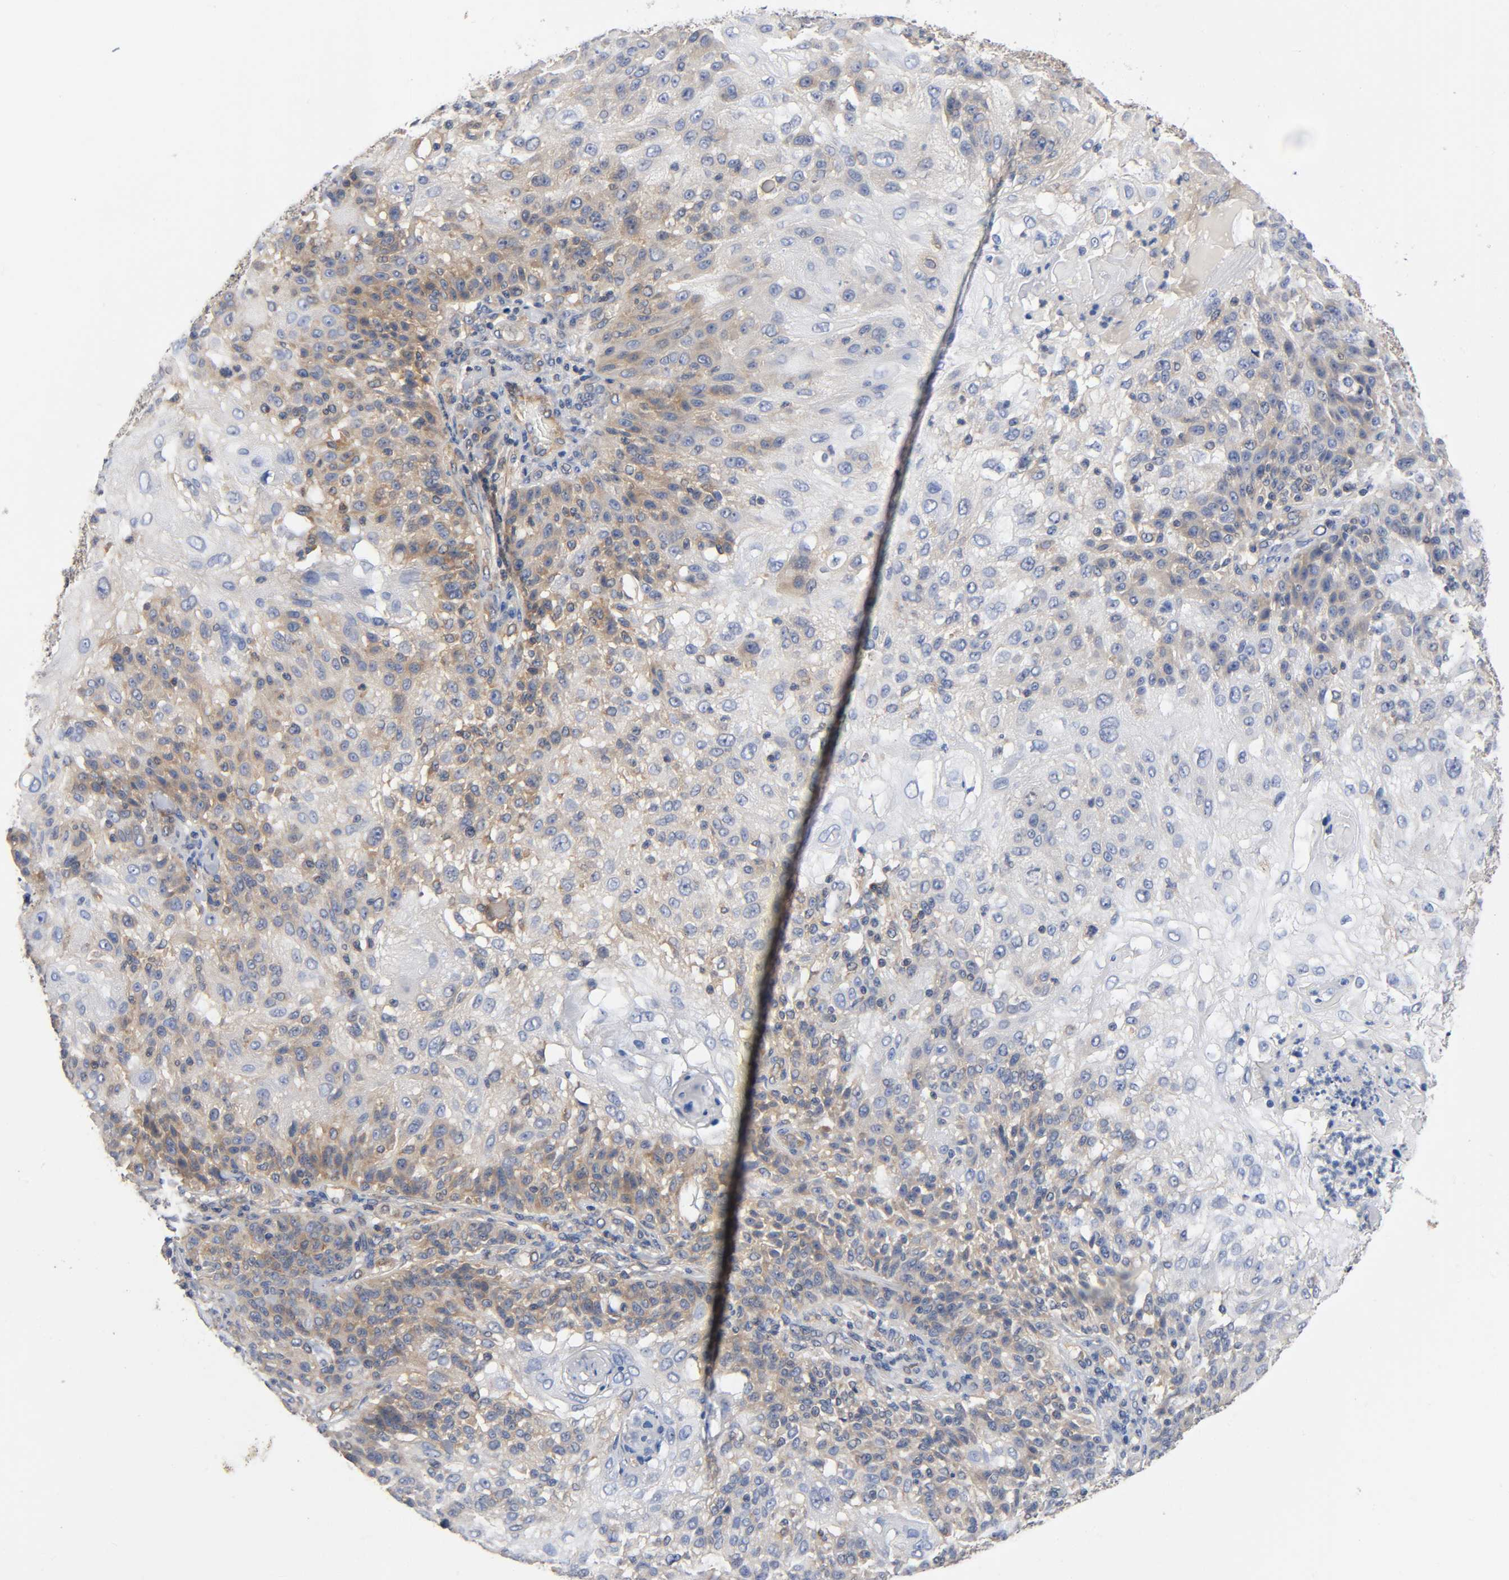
{"staining": {"intensity": "moderate", "quantity": "25%-75%", "location": "cytoplasmic/membranous"}, "tissue": "skin cancer", "cell_type": "Tumor cells", "image_type": "cancer", "snomed": [{"axis": "morphology", "description": "Normal tissue, NOS"}, {"axis": "morphology", "description": "Squamous cell carcinoma, NOS"}, {"axis": "topography", "description": "Skin"}], "caption": "Immunohistochemical staining of human squamous cell carcinoma (skin) exhibits medium levels of moderate cytoplasmic/membranous protein expression in approximately 25%-75% of tumor cells.", "gene": "PRKAB1", "patient": {"sex": "female", "age": 83}}